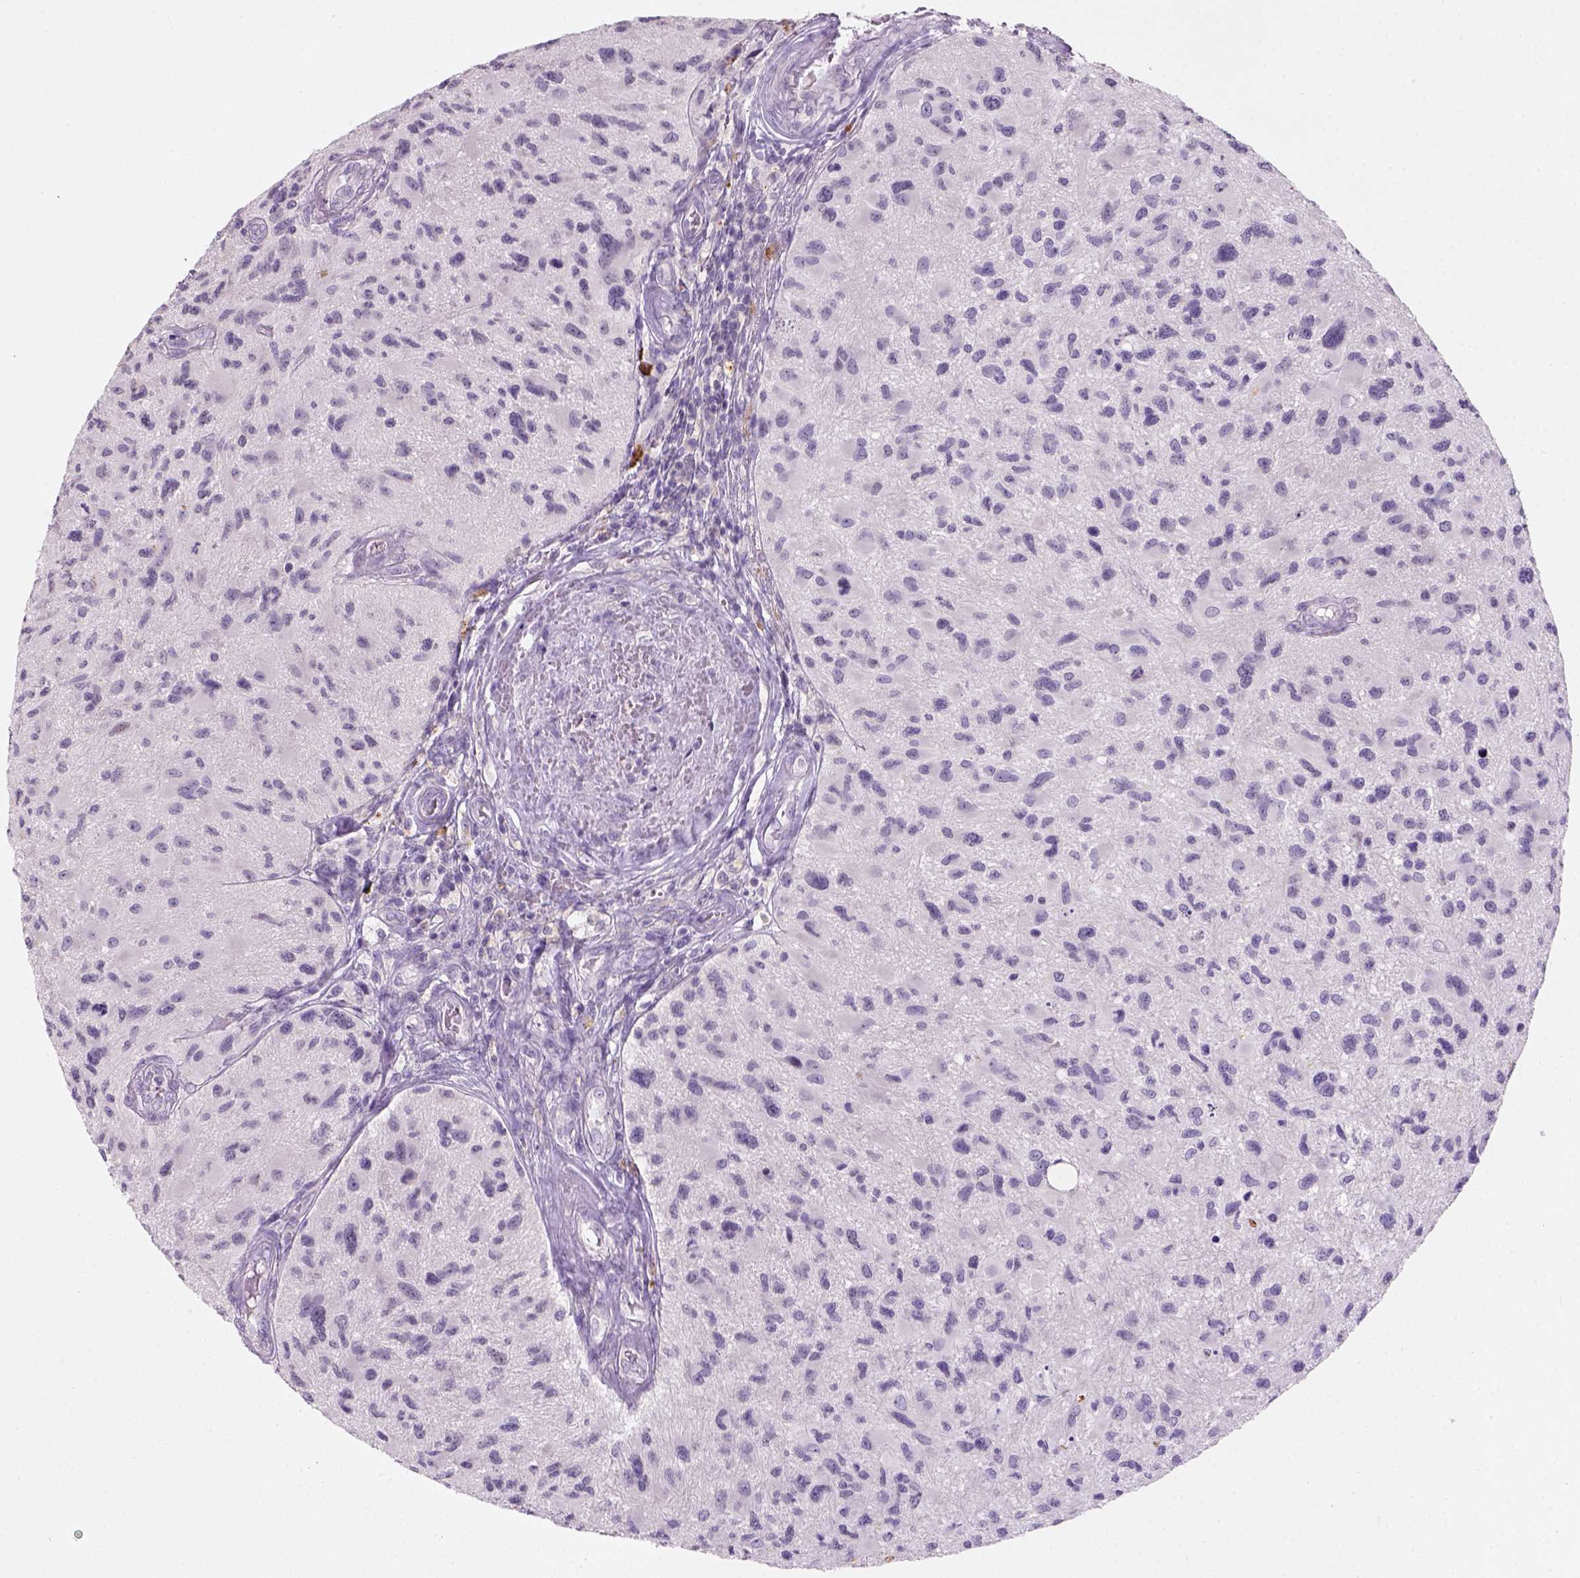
{"staining": {"intensity": "negative", "quantity": "none", "location": "none"}, "tissue": "glioma", "cell_type": "Tumor cells", "image_type": "cancer", "snomed": [{"axis": "morphology", "description": "Glioma, malignant, NOS"}, {"axis": "morphology", "description": "Glioma, malignant, High grade"}, {"axis": "topography", "description": "Brain"}], "caption": "High power microscopy image of an IHC photomicrograph of glioma (malignant), revealing no significant staining in tumor cells.", "gene": "ZMAT4", "patient": {"sex": "female", "age": 71}}